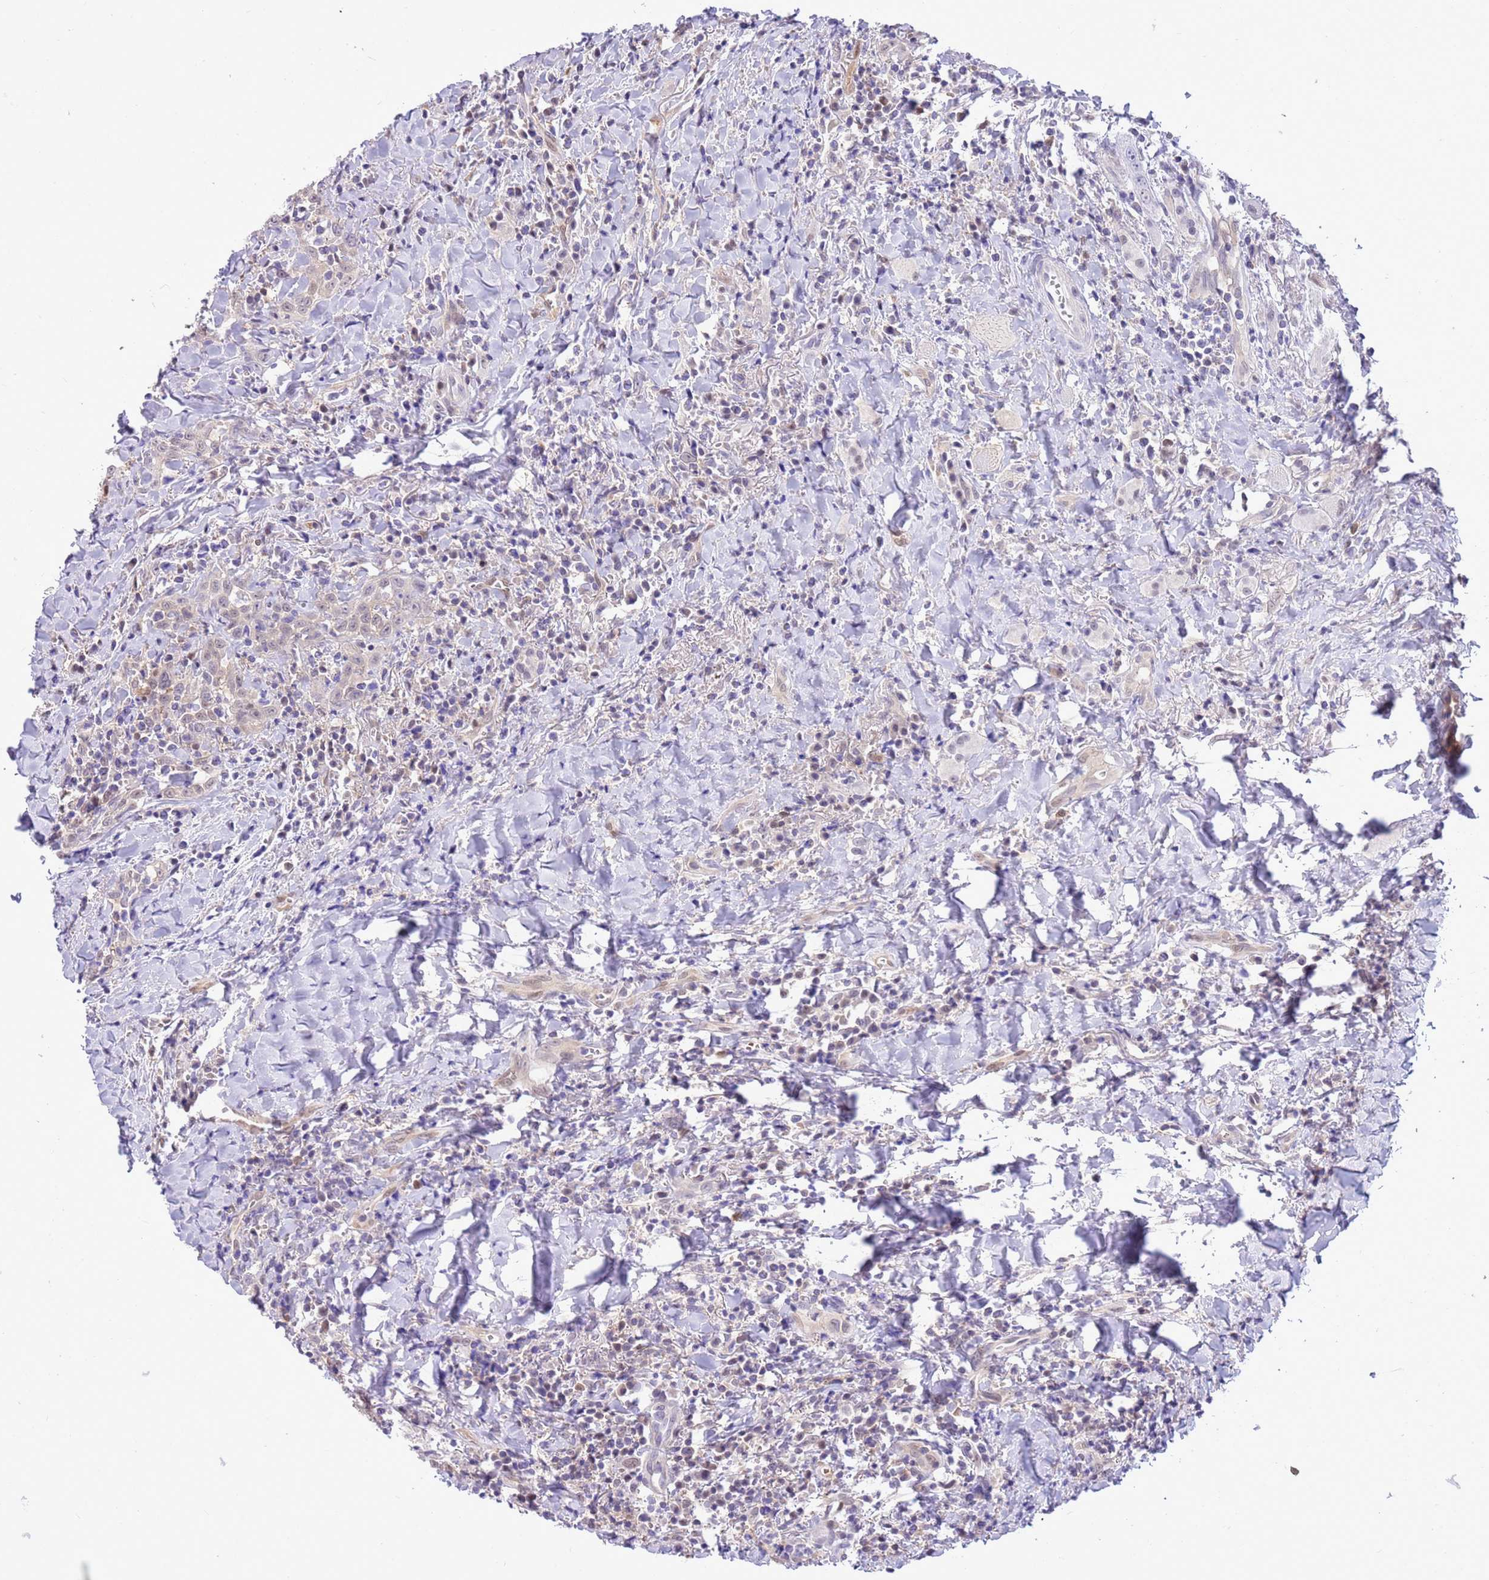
{"staining": {"intensity": "negative", "quantity": "none", "location": "none"}, "tissue": "head and neck cancer", "cell_type": "Tumor cells", "image_type": "cancer", "snomed": [{"axis": "morphology", "description": "Squamous cell carcinoma, NOS"}, {"axis": "topography", "description": "Head-Neck"}], "caption": "IHC photomicrograph of neoplastic tissue: head and neck cancer (squamous cell carcinoma) stained with DAB (3,3'-diaminobenzidine) demonstrates no significant protein expression in tumor cells.", "gene": "DDI2", "patient": {"sex": "female", "age": 70}}